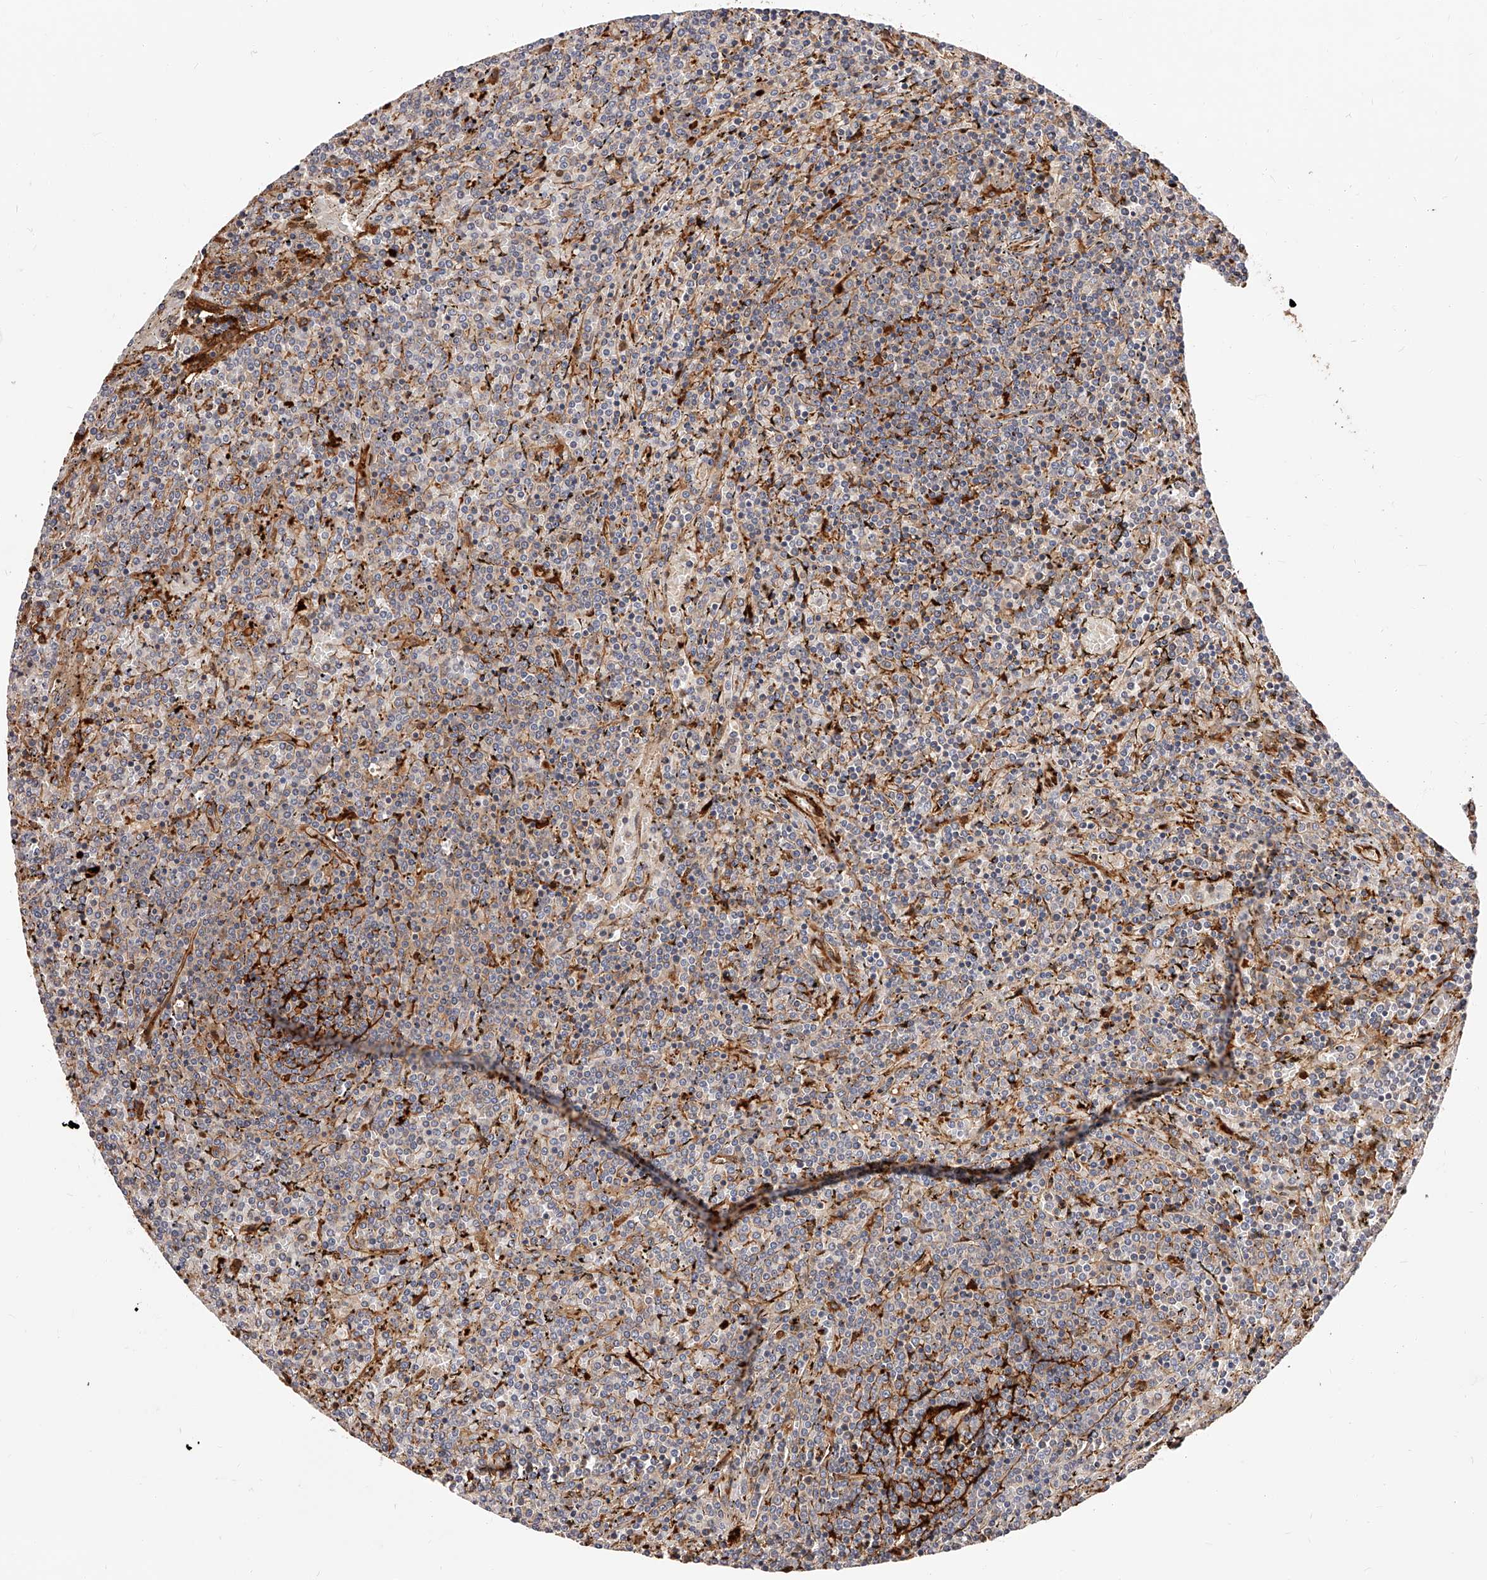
{"staining": {"intensity": "negative", "quantity": "none", "location": "none"}, "tissue": "lymphoma", "cell_type": "Tumor cells", "image_type": "cancer", "snomed": [{"axis": "morphology", "description": "Malignant lymphoma, non-Hodgkin's type, Low grade"}, {"axis": "topography", "description": "Spleen"}], "caption": "High power microscopy image of an immunohistochemistry (IHC) histopathology image of malignant lymphoma, non-Hodgkin's type (low-grade), revealing no significant staining in tumor cells.", "gene": "LAP3", "patient": {"sex": "female", "age": 19}}